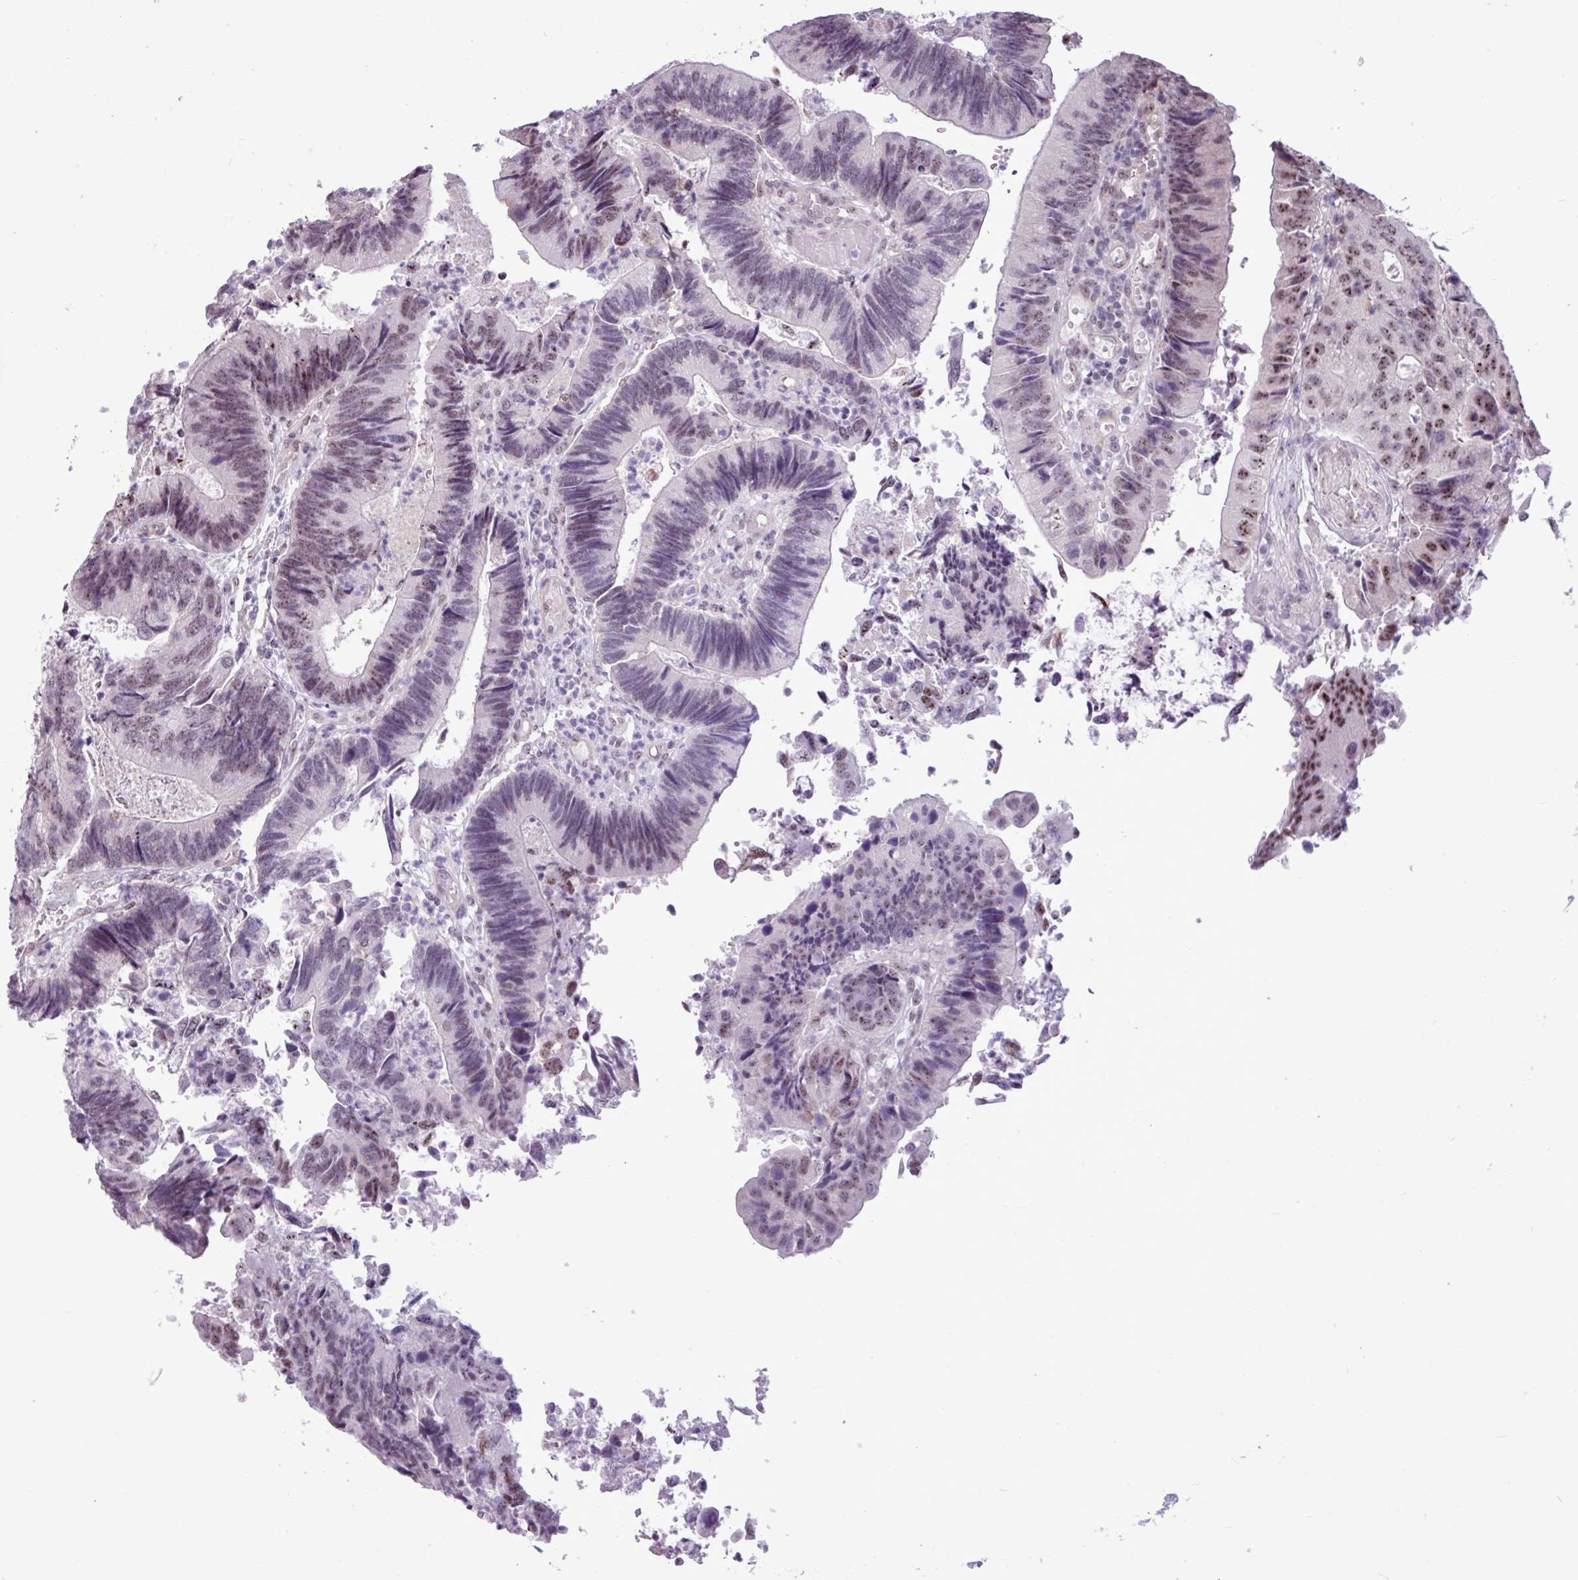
{"staining": {"intensity": "moderate", "quantity": "25%-75%", "location": "nuclear"}, "tissue": "colorectal cancer", "cell_type": "Tumor cells", "image_type": "cancer", "snomed": [{"axis": "morphology", "description": "Adenocarcinoma, NOS"}, {"axis": "topography", "description": "Colon"}], "caption": "A high-resolution photomicrograph shows immunohistochemistry staining of colorectal cancer, which shows moderate nuclear positivity in about 25%-75% of tumor cells.", "gene": "UTP18", "patient": {"sex": "female", "age": 67}}